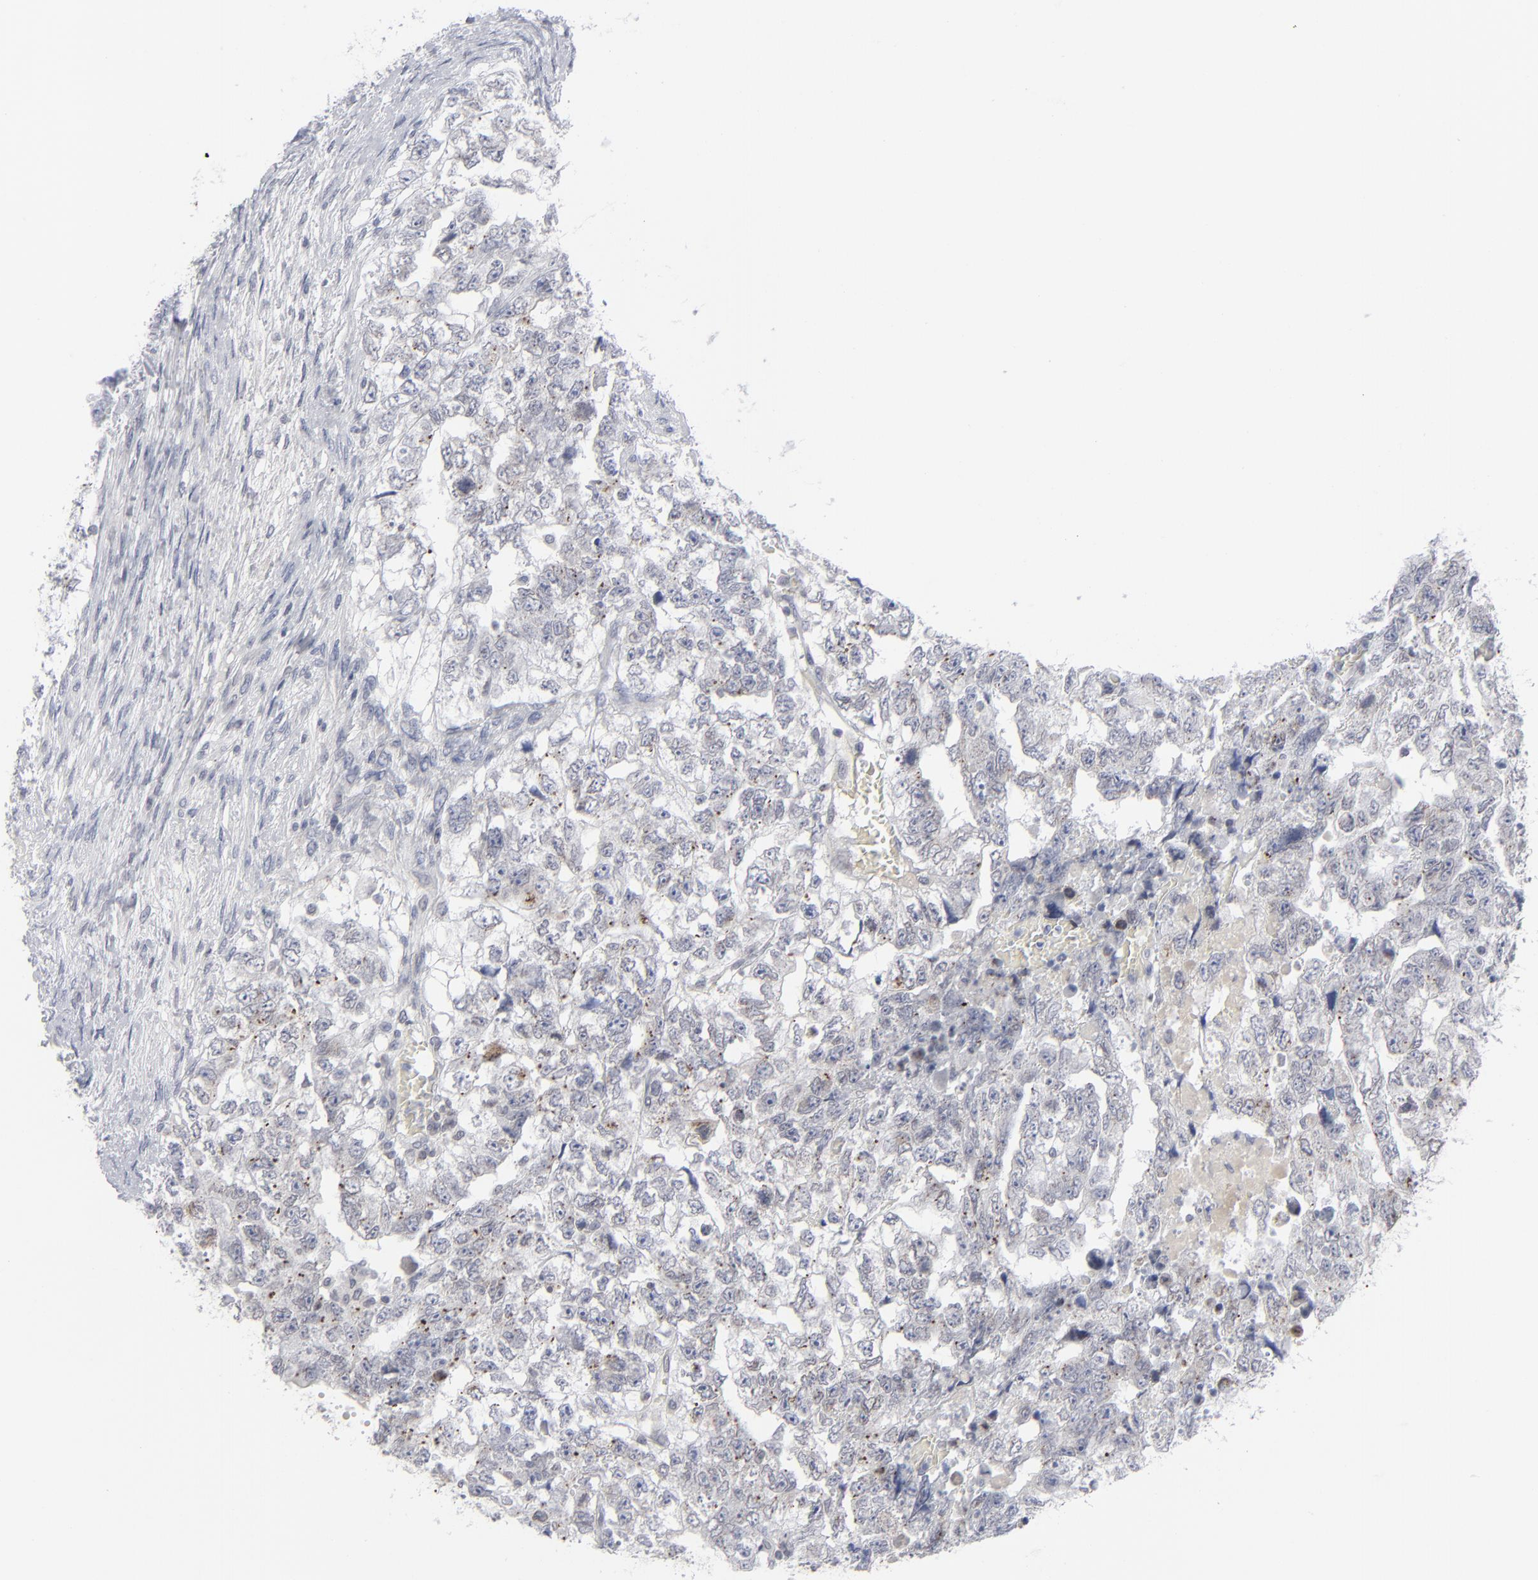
{"staining": {"intensity": "negative", "quantity": "none", "location": "none"}, "tissue": "testis cancer", "cell_type": "Tumor cells", "image_type": "cancer", "snomed": [{"axis": "morphology", "description": "Carcinoma, Embryonal, NOS"}, {"axis": "topography", "description": "Testis"}], "caption": "Protein analysis of testis cancer (embryonal carcinoma) shows no significant expression in tumor cells.", "gene": "NUP88", "patient": {"sex": "male", "age": 36}}